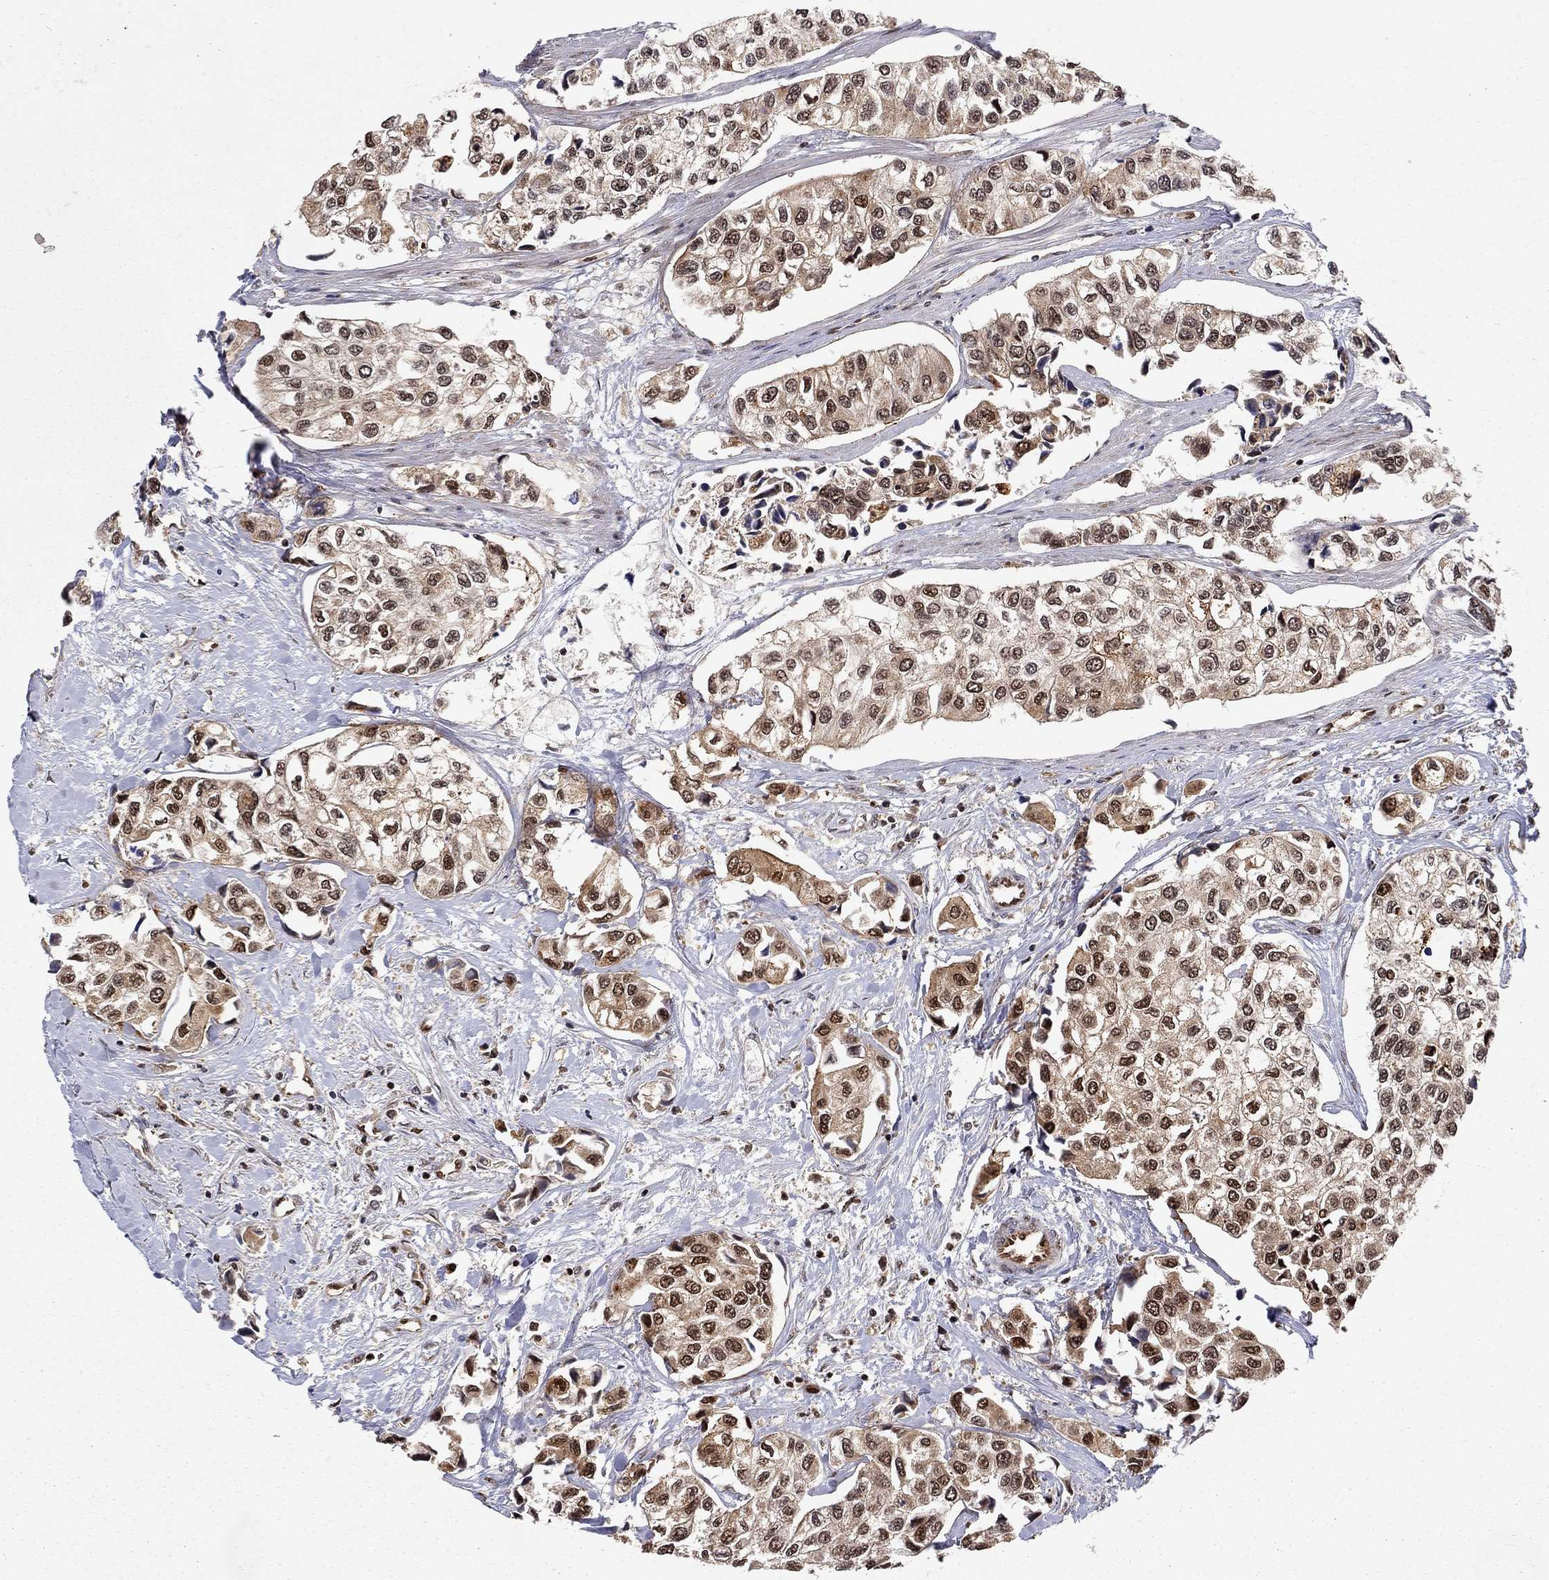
{"staining": {"intensity": "strong", "quantity": "25%-75%", "location": "cytoplasmic/membranous,nuclear"}, "tissue": "urothelial cancer", "cell_type": "Tumor cells", "image_type": "cancer", "snomed": [{"axis": "morphology", "description": "Urothelial carcinoma, High grade"}, {"axis": "topography", "description": "Urinary bladder"}], "caption": "Urothelial cancer was stained to show a protein in brown. There is high levels of strong cytoplasmic/membranous and nuclear staining in approximately 25%-75% of tumor cells. (Stains: DAB in brown, nuclei in blue, Microscopy: brightfield microscopy at high magnification).", "gene": "ELOB", "patient": {"sex": "male", "age": 73}}